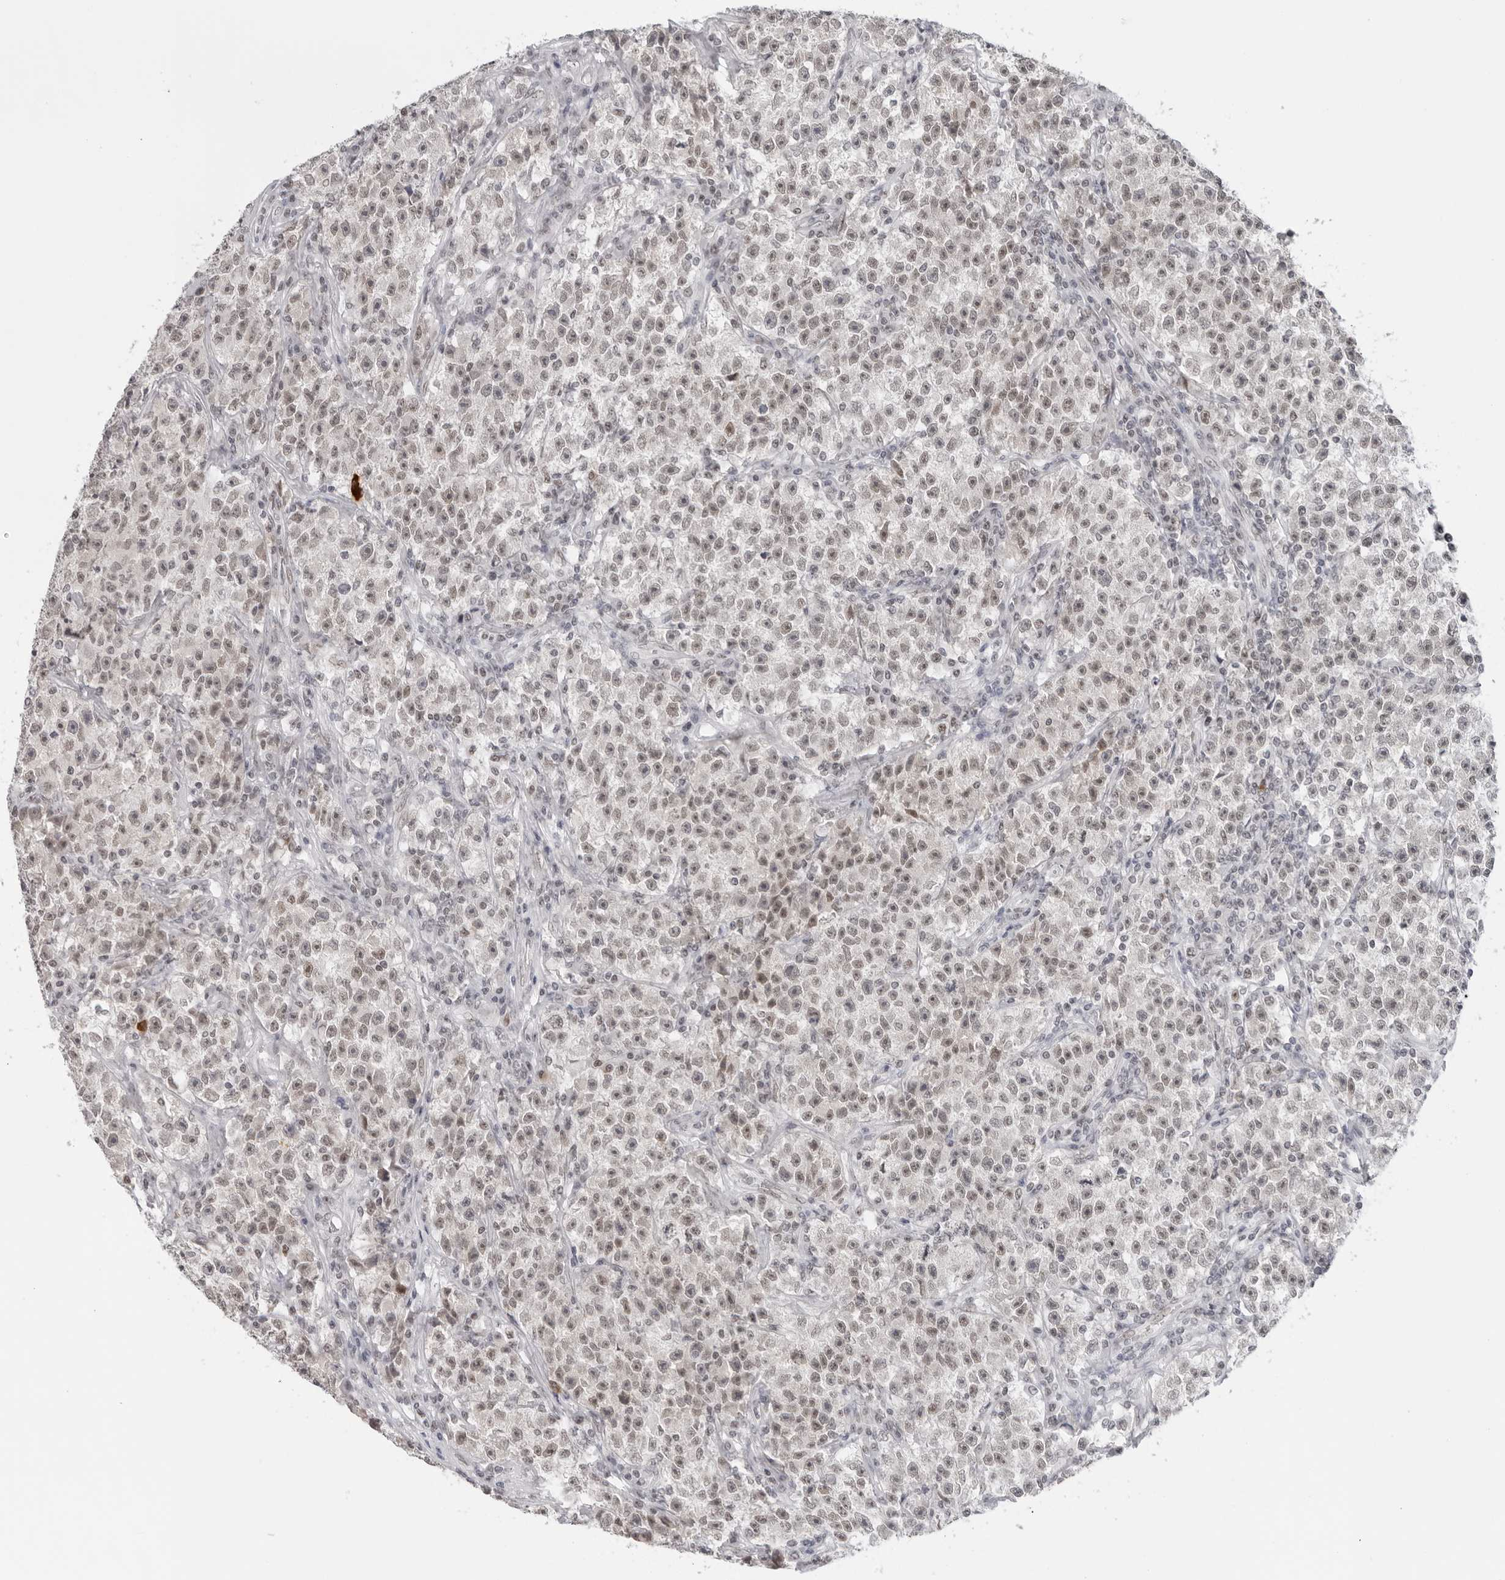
{"staining": {"intensity": "weak", "quantity": "<25%", "location": "nuclear"}, "tissue": "testis cancer", "cell_type": "Tumor cells", "image_type": "cancer", "snomed": [{"axis": "morphology", "description": "Seminoma, NOS"}, {"axis": "topography", "description": "Testis"}], "caption": "Testis cancer was stained to show a protein in brown. There is no significant staining in tumor cells.", "gene": "FOXK2", "patient": {"sex": "male", "age": 22}}